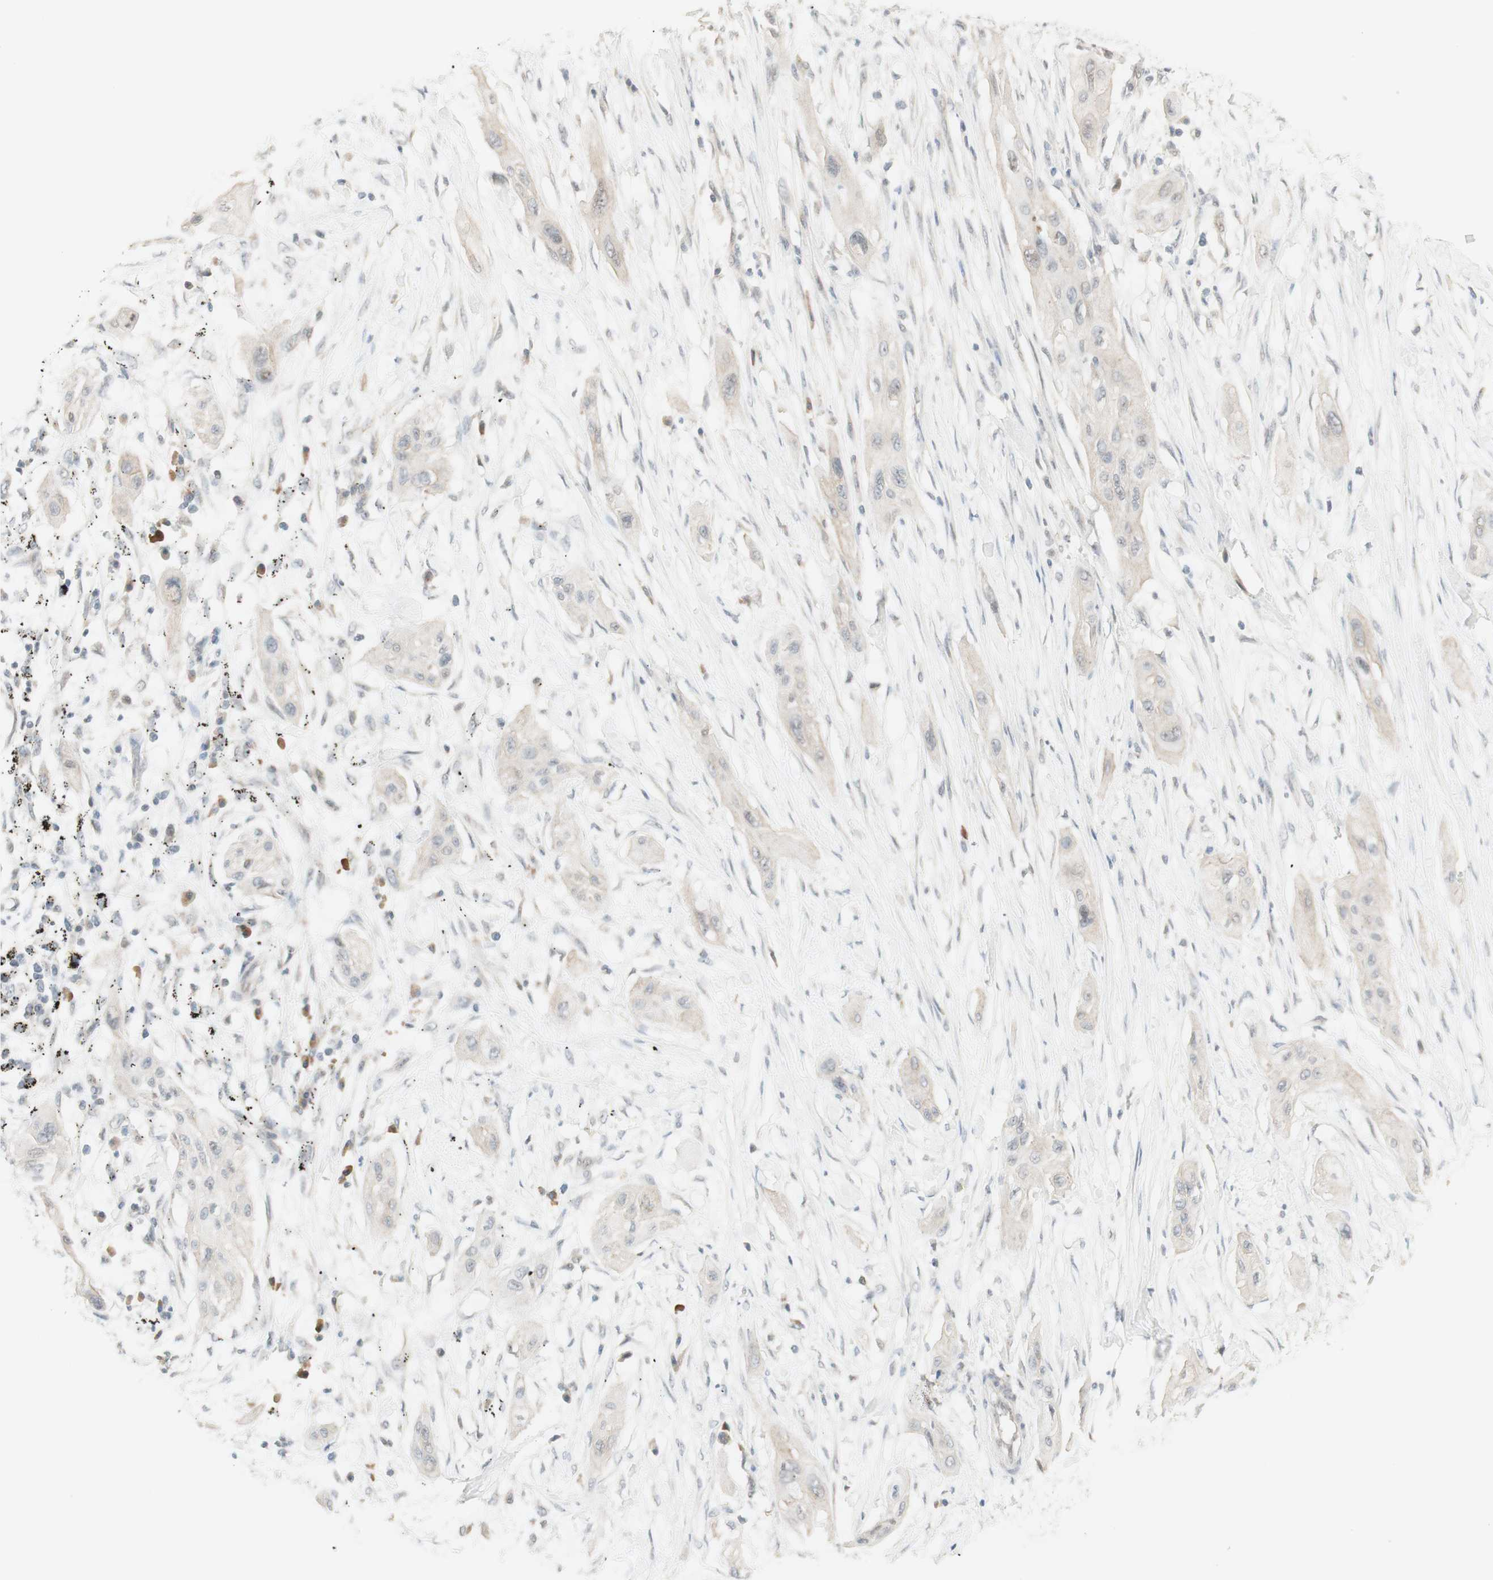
{"staining": {"intensity": "weak", "quantity": ">75%", "location": "cytoplasmic/membranous"}, "tissue": "lung cancer", "cell_type": "Tumor cells", "image_type": "cancer", "snomed": [{"axis": "morphology", "description": "Squamous cell carcinoma, NOS"}, {"axis": "topography", "description": "Lung"}], "caption": "Immunohistochemistry photomicrograph of neoplastic tissue: lung cancer stained using immunohistochemistry (IHC) exhibits low levels of weak protein expression localized specifically in the cytoplasmic/membranous of tumor cells, appearing as a cytoplasmic/membranous brown color.", "gene": "PLCD4", "patient": {"sex": "female", "age": 47}}